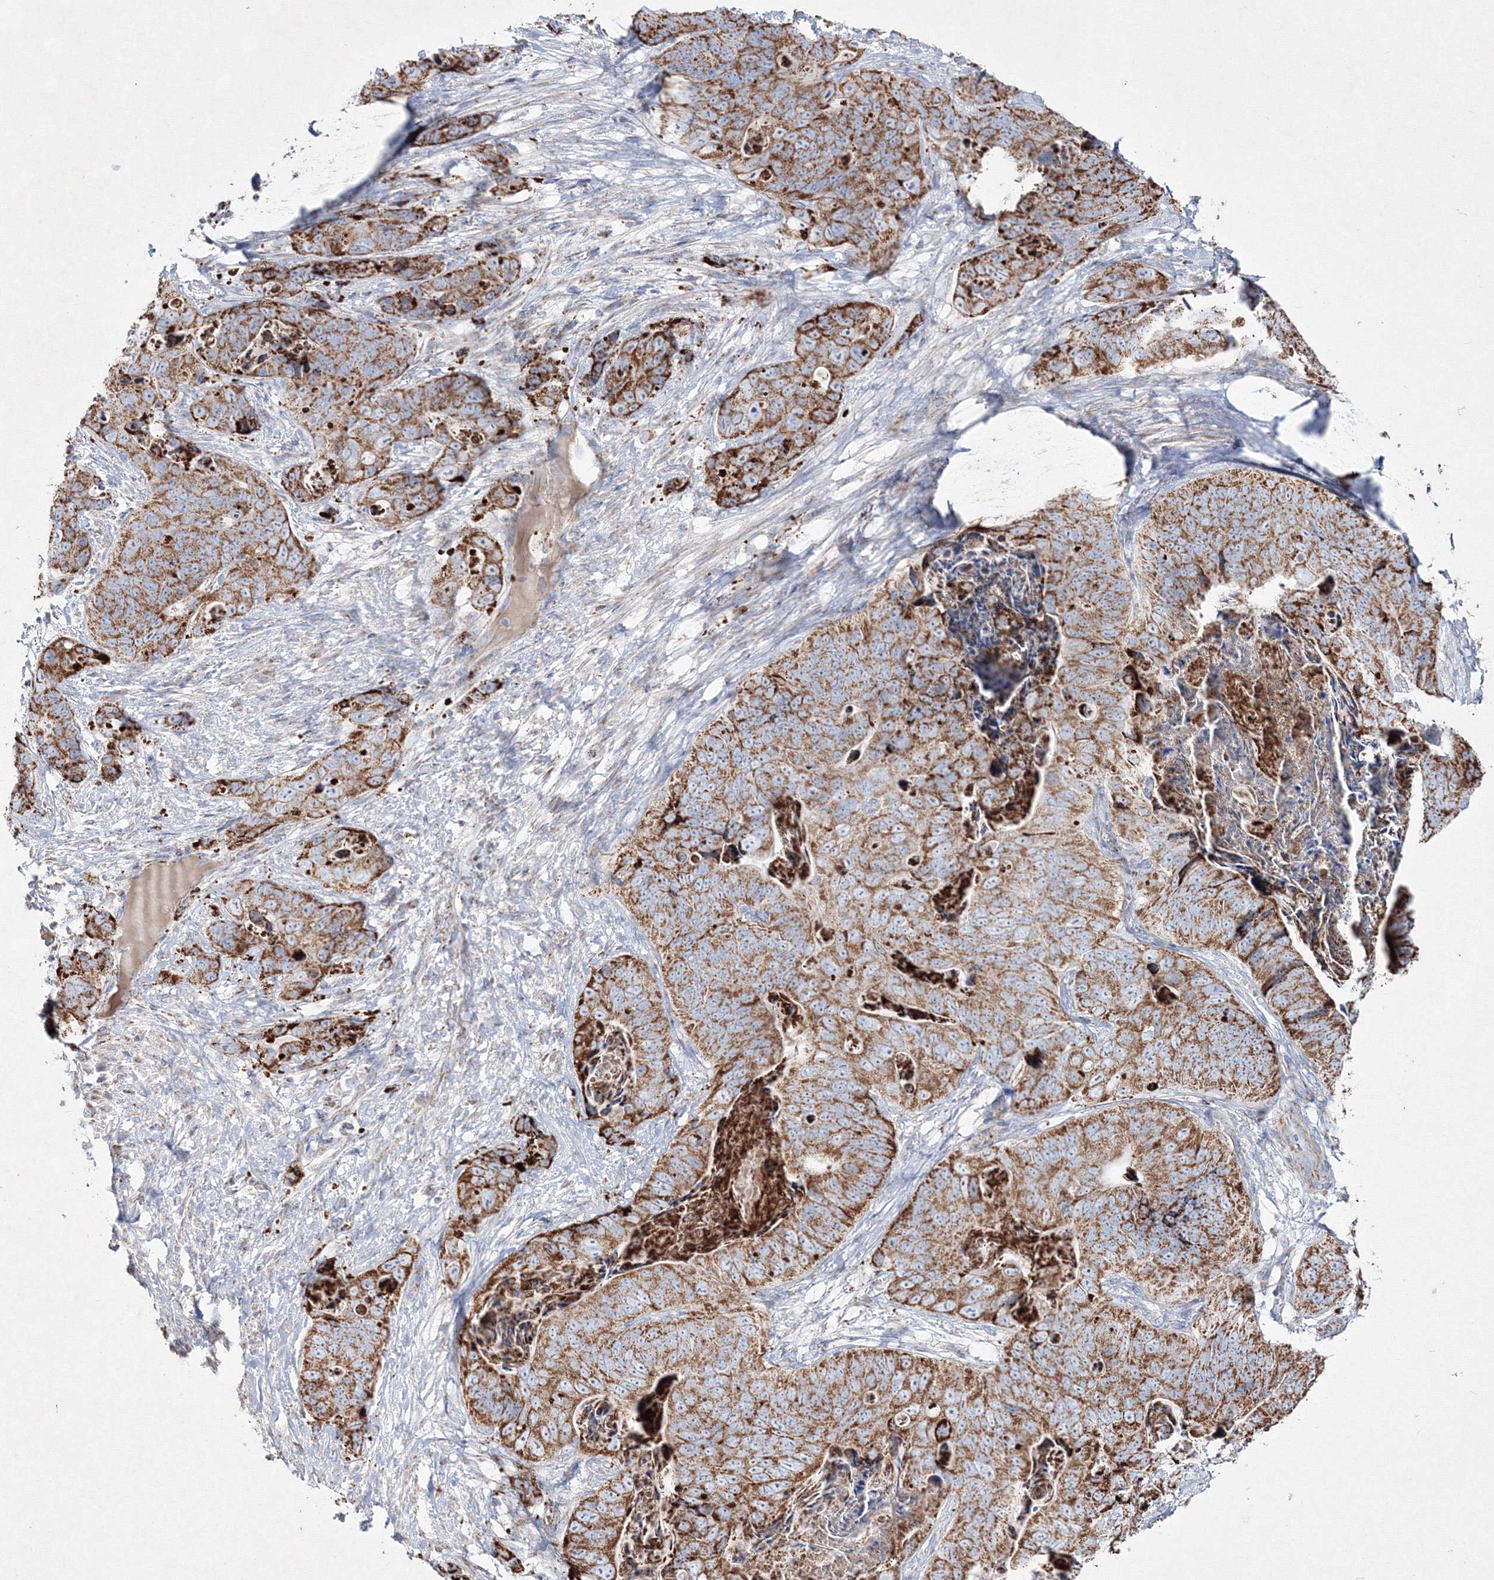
{"staining": {"intensity": "moderate", "quantity": ">75%", "location": "cytoplasmic/membranous"}, "tissue": "stomach cancer", "cell_type": "Tumor cells", "image_type": "cancer", "snomed": [{"axis": "morphology", "description": "Normal tissue, NOS"}, {"axis": "morphology", "description": "Adenocarcinoma, NOS"}, {"axis": "topography", "description": "Stomach"}], "caption": "Moderate cytoplasmic/membranous expression is appreciated in approximately >75% of tumor cells in stomach cancer.", "gene": "IGSF9", "patient": {"sex": "female", "age": 89}}